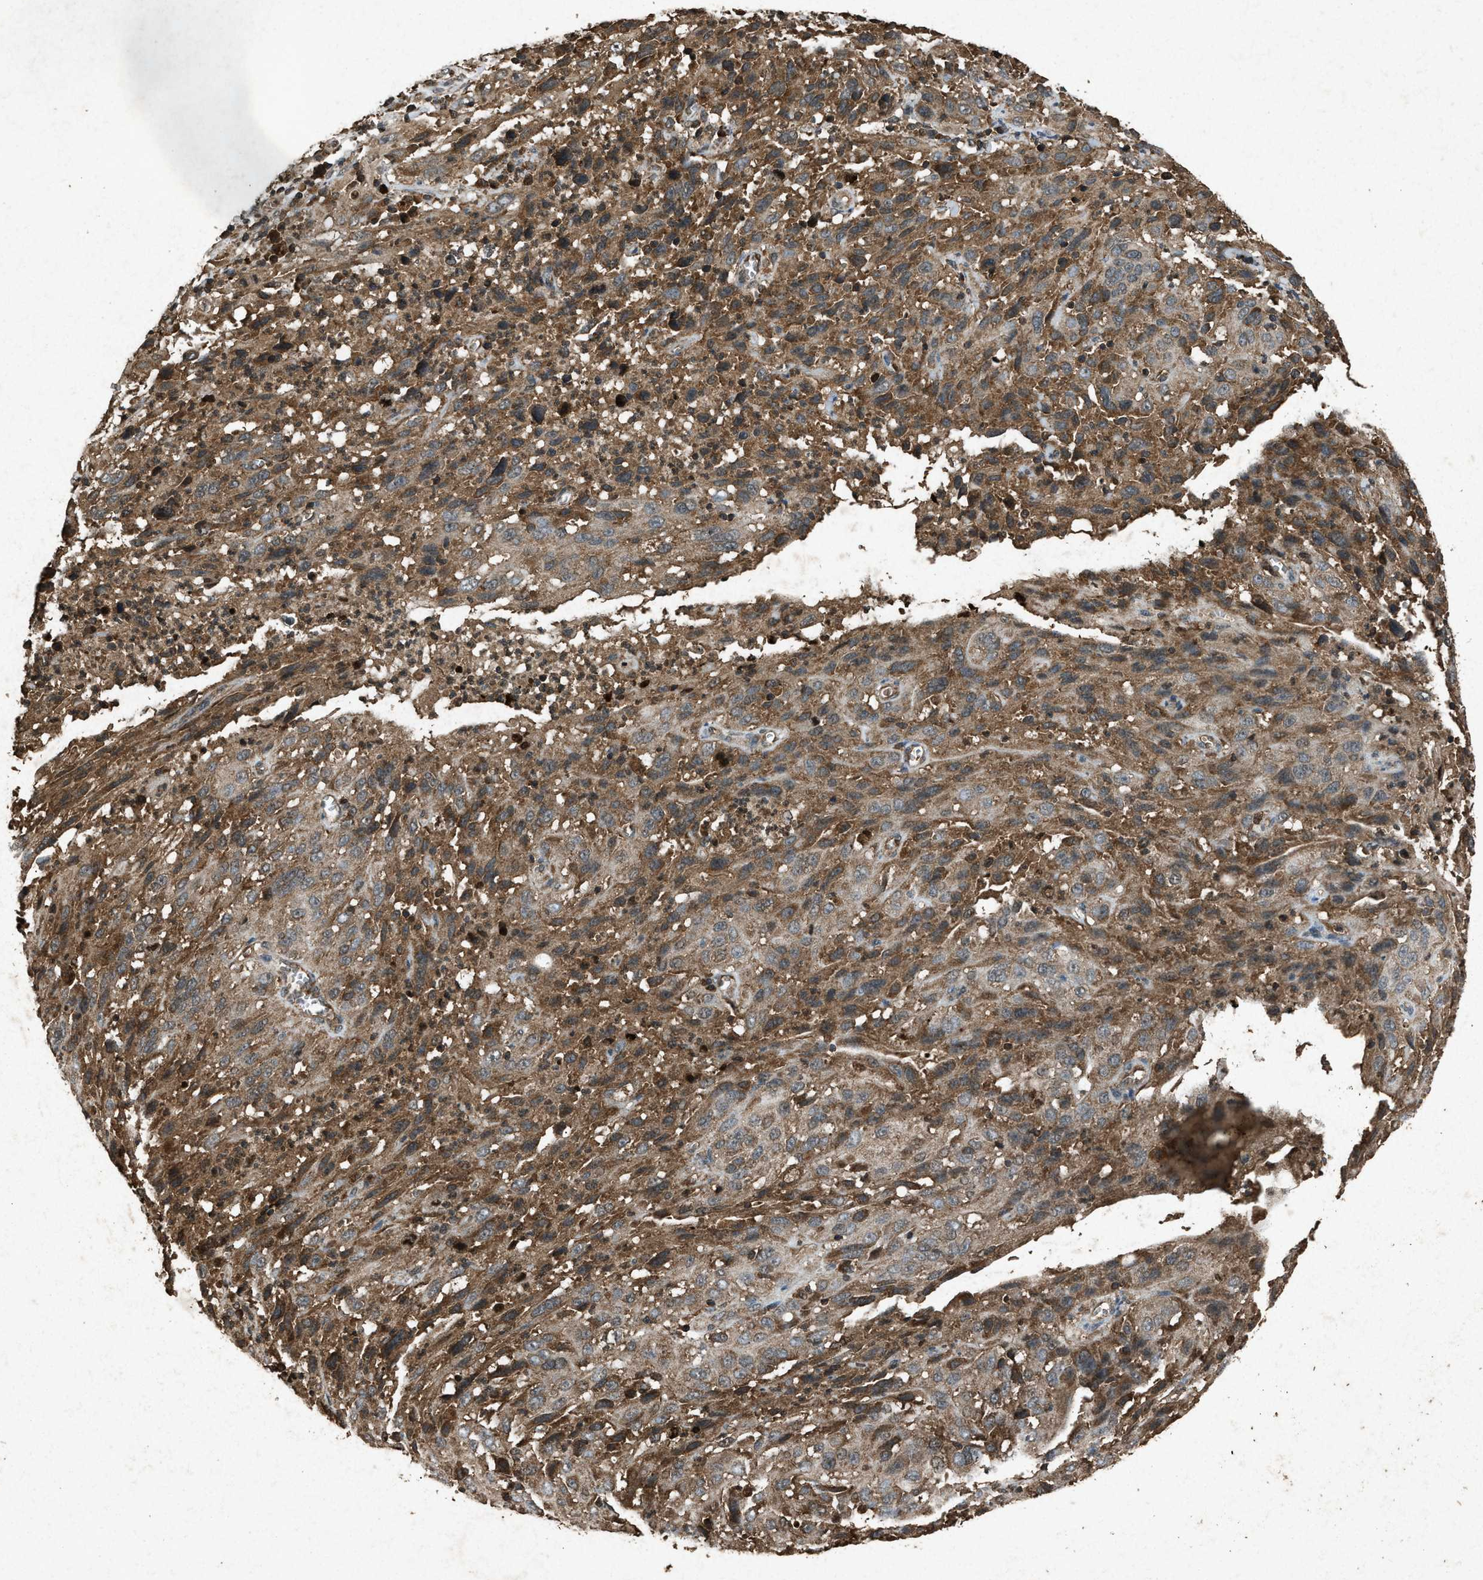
{"staining": {"intensity": "moderate", "quantity": ">75%", "location": "cytoplasmic/membranous"}, "tissue": "cervical cancer", "cell_type": "Tumor cells", "image_type": "cancer", "snomed": [{"axis": "morphology", "description": "Squamous cell carcinoma, NOS"}, {"axis": "topography", "description": "Cervix"}], "caption": "Cervical cancer (squamous cell carcinoma) stained with immunohistochemistry (IHC) displays moderate cytoplasmic/membranous staining in about >75% of tumor cells. The staining was performed using DAB, with brown indicating positive protein expression. Nuclei are stained blue with hematoxylin.", "gene": "OAS1", "patient": {"sex": "female", "age": 32}}